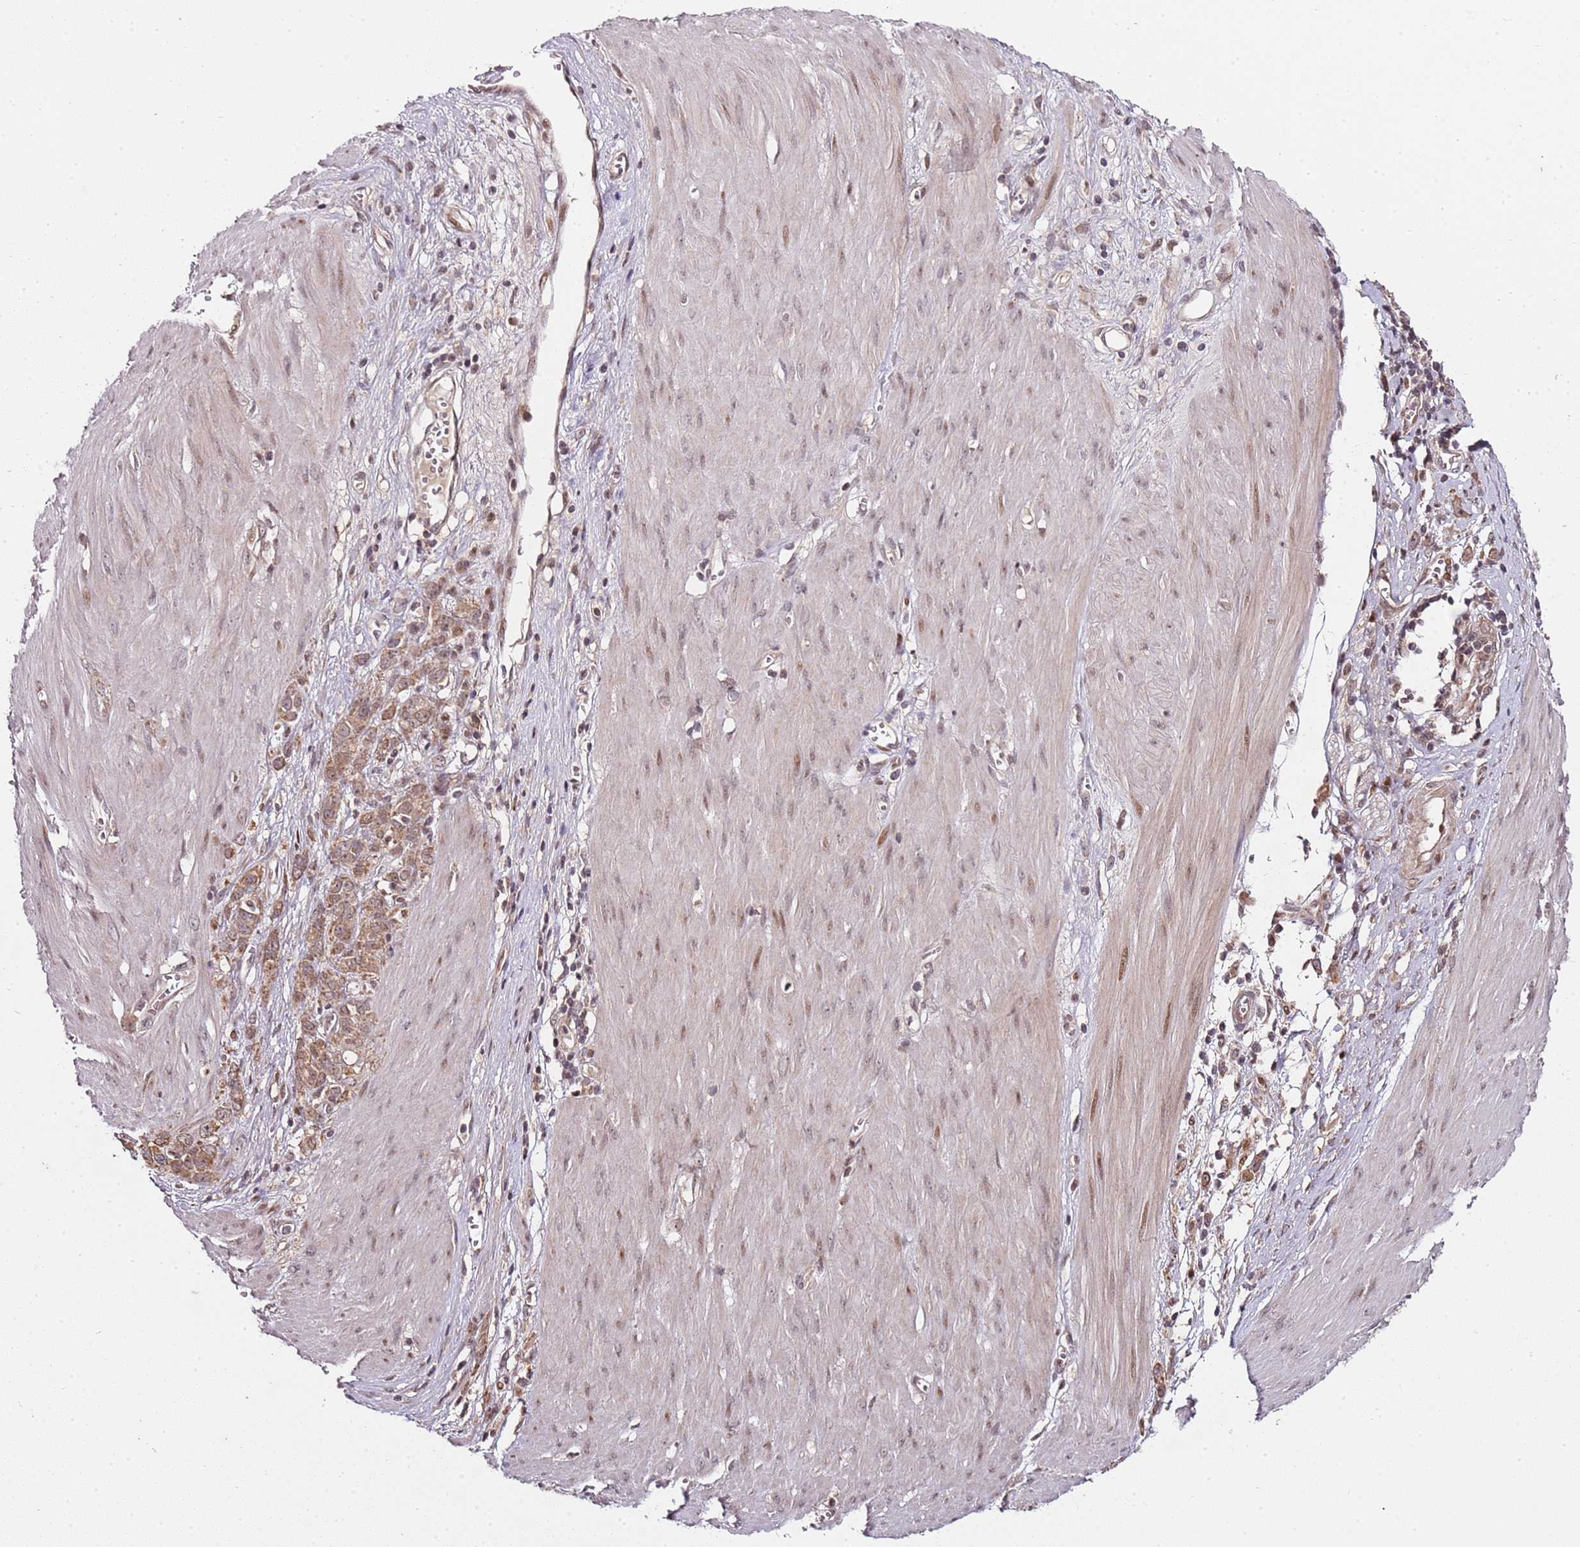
{"staining": {"intensity": "moderate", "quantity": ">75%", "location": "cytoplasmic/membranous"}, "tissue": "stomach cancer", "cell_type": "Tumor cells", "image_type": "cancer", "snomed": [{"axis": "morphology", "description": "Adenocarcinoma, NOS"}, {"axis": "topography", "description": "Stomach"}], "caption": "A histopathology image of human stomach cancer stained for a protein exhibits moderate cytoplasmic/membranous brown staining in tumor cells.", "gene": "EDC3", "patient": {"sex": "female", "age": 76}}